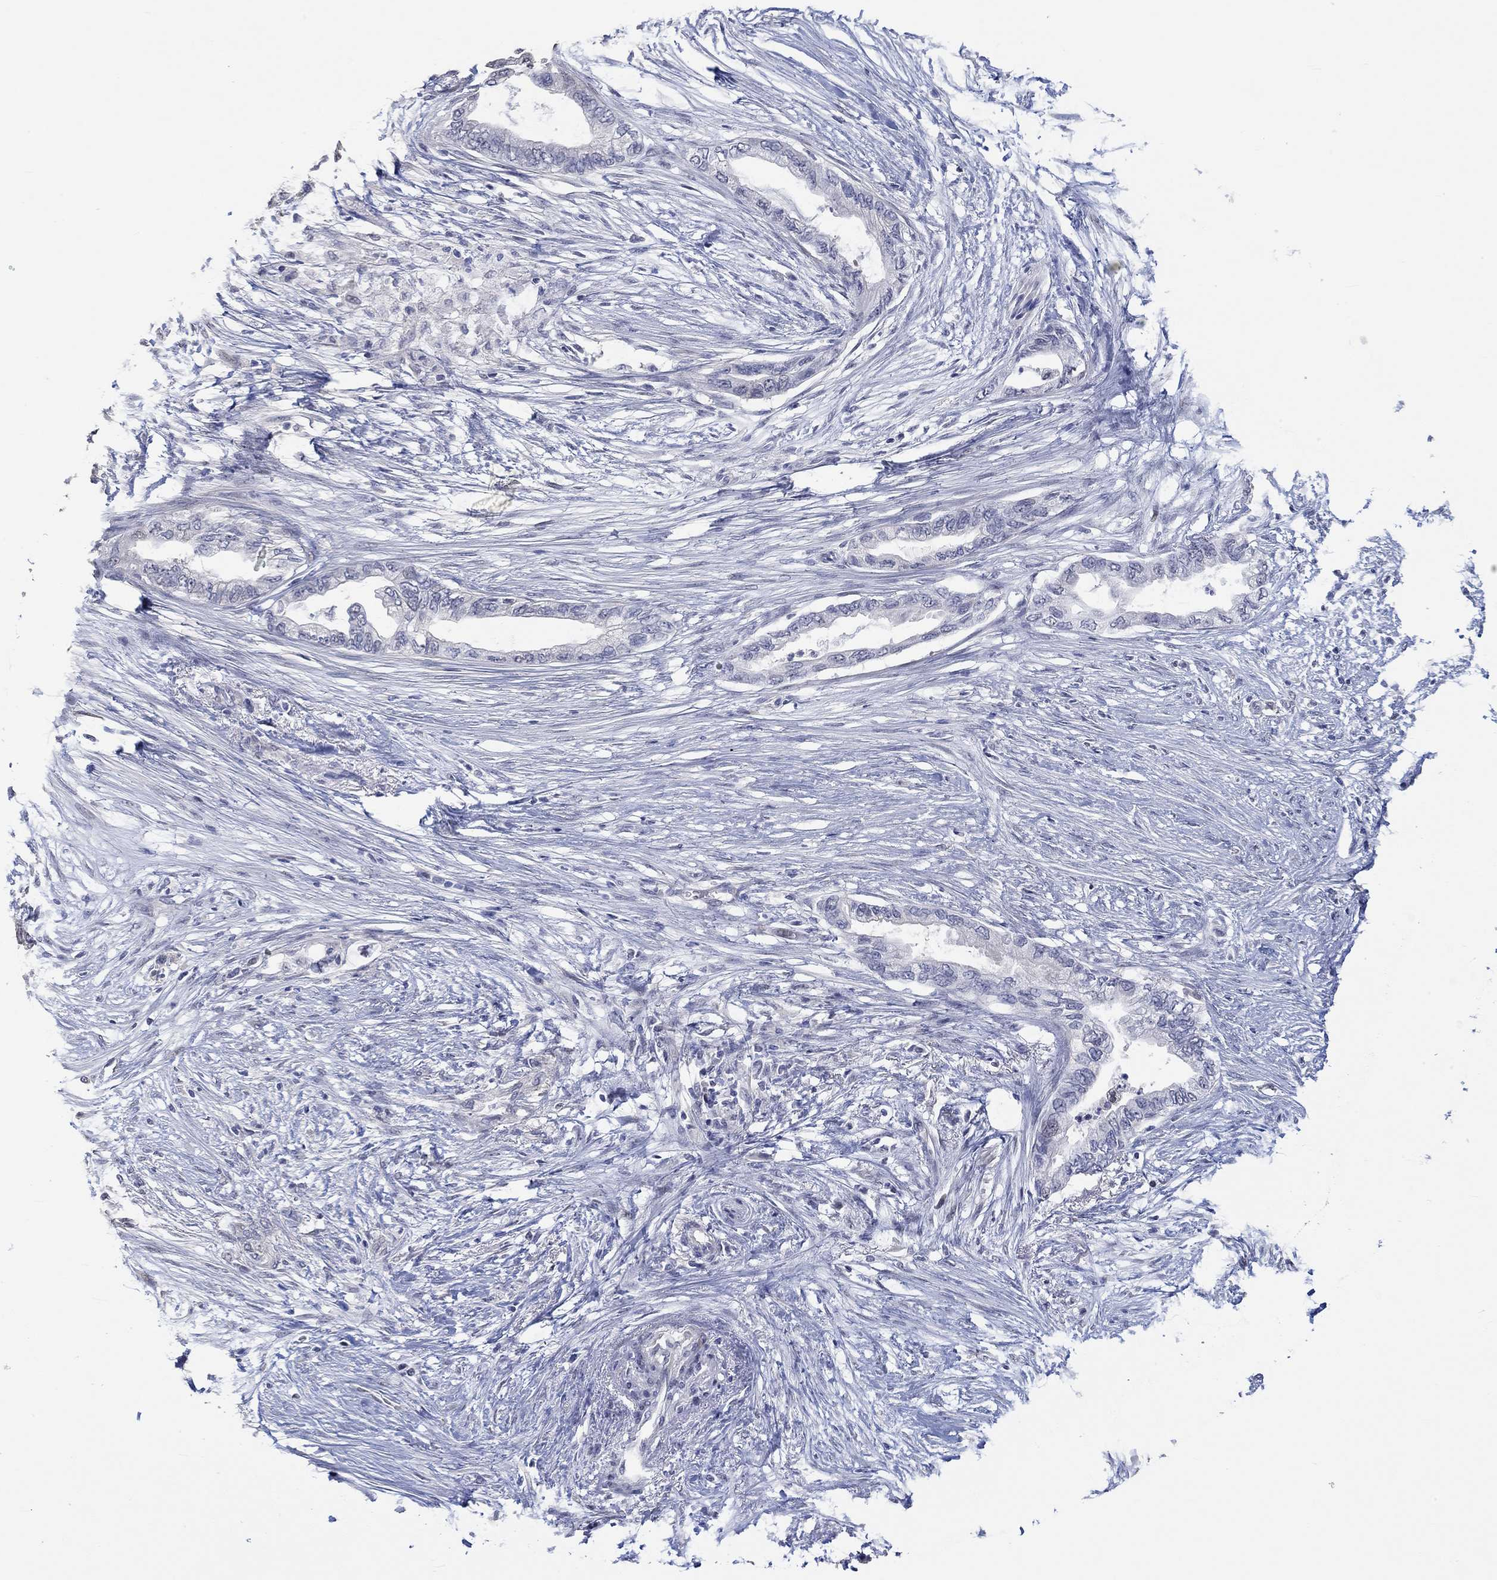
{"staining": {"intensity": "negative", "quantity": "none", "location": "none"}, "tissue": "pancreatic cancer", "cell_type": "Tumor cells", "image_type": "cancer", "snomed": [{"axis": "morphology", "description": "Normal tissue, NOS"}, {"axis": "morphology", "description": "Adenocarcinoma, NOS"}, {"axis": "topography", "description": "Pancreas"}, {"axis": "topography", "description": "Duodenum"}], "caption": "This is an immunohistochemistry photomicrograph of pancreatic cancer. There is no positivity in tumor cells.", "gene": "PNMA5", "patient": {"sex": "female", "age": 60}}